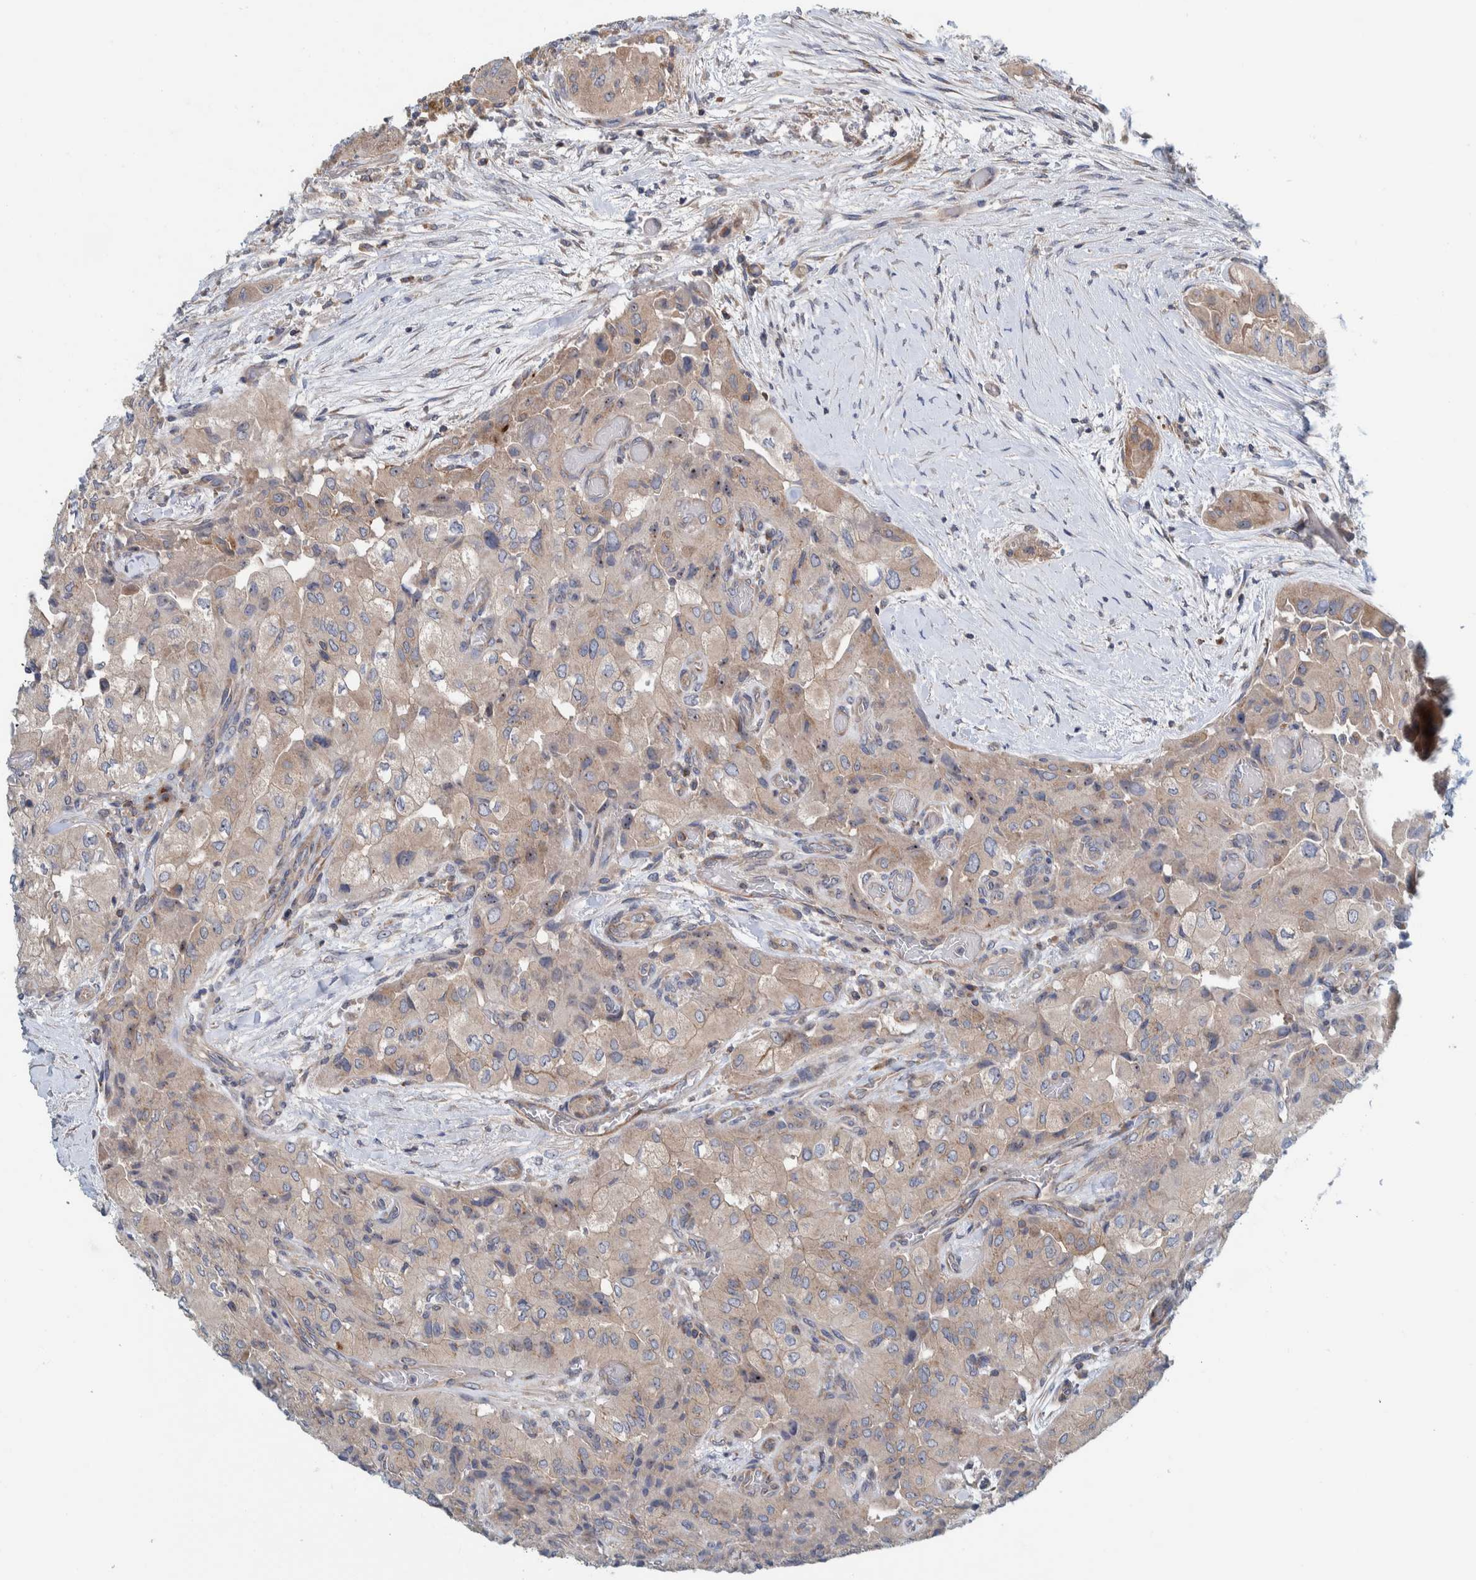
{"staining": {"intensity": "weak", "quantity": ">75%", "location": "cytoplasmic/membranous"}, "tissue": "thyroid cancer", "cell_type": "Tumor cells", "image_type": "cancer", "snomed": [{"axis": "morphology", "description": "Papillary adenocarcinoma, NOS"}, {"axis": "topography", "description": "Thyroid gland"}], "caption": "Protein positivity by immunohistochemistry reveals weak cytoplasmic/membranous positivity in approximately >75% of tumor cells in thyroid papillary adenocarcinoma.", "gene": "CCM2", "patient": {"sex": "female", "age": 59}}